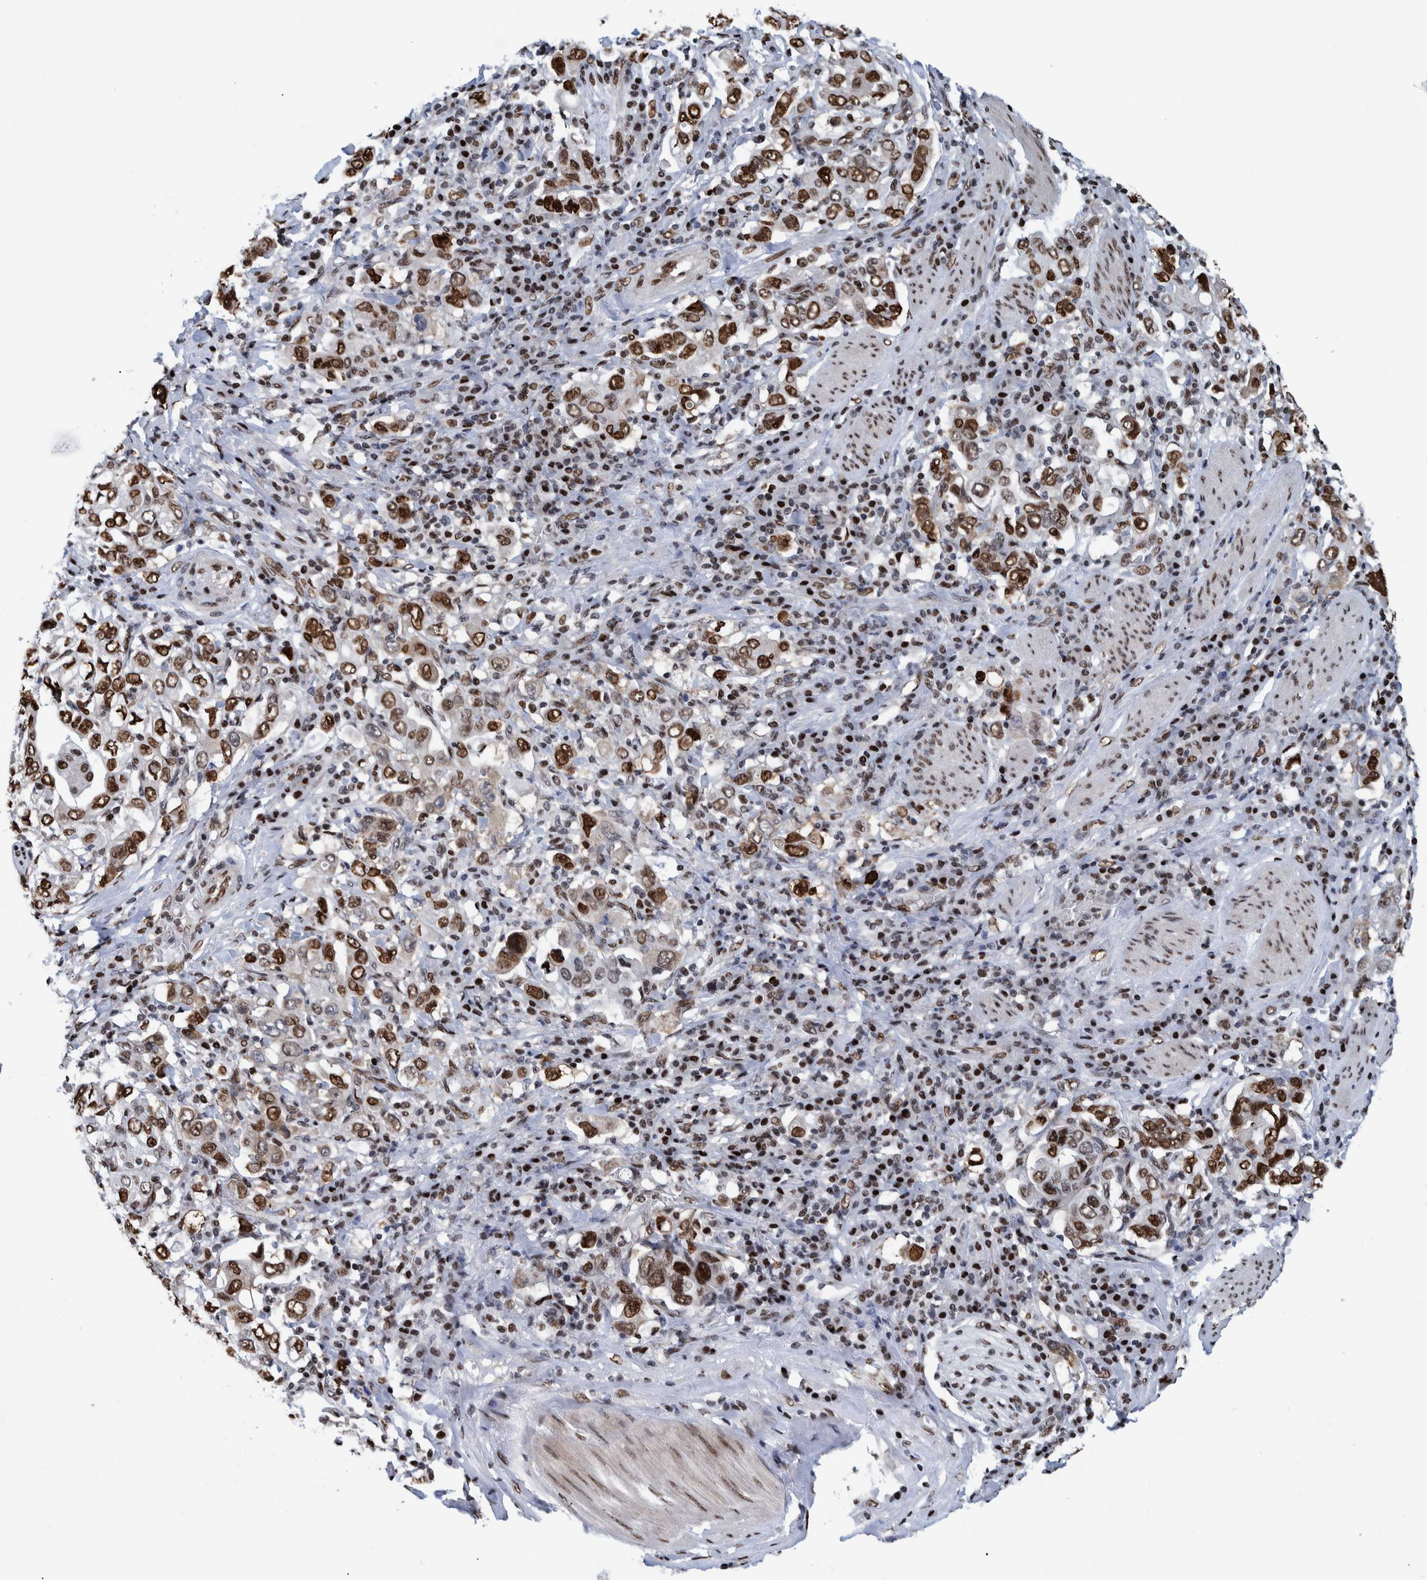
{"staining": {"intensity": "strong", "quantity": ">75%", "location": "nuclear"}, "tissue": "stomach cancer", "cell_type": "Tumor cells", "image_type": "cancer", "snomed": [{"axis": "morphology", "description": "Adenocarcinoma, NOS"}, {"axis": "topography", "description": "Stomach, upper"}], "caption": "A brown stain labels strong nuclear staining of a protein in human stomach cancer tumor cells. (DAB (3,3'-diaminobenzidine) = brown stain, brightfield microscopy at high magnification).", "gene": "HEATR9", "patient": {"sex": "male", "age": 62}}